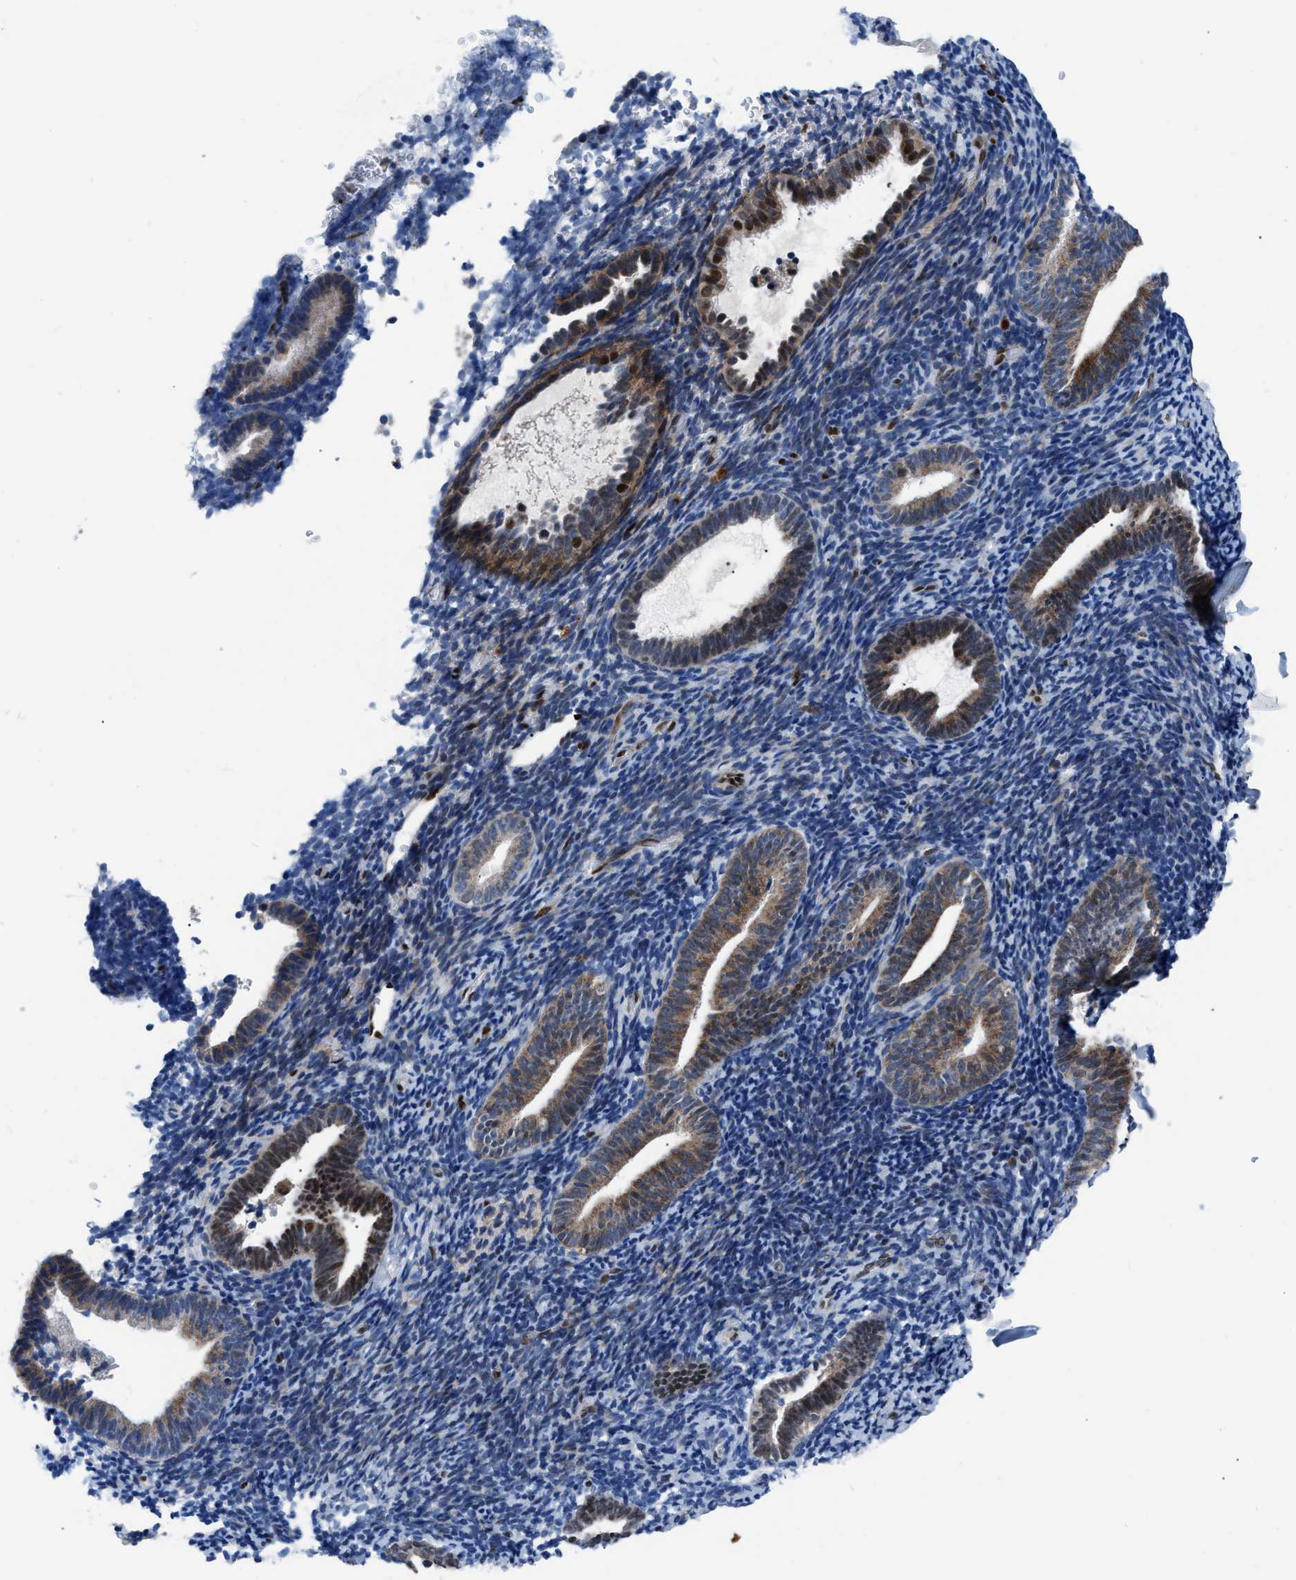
{"staining": {"intensity": "strong", "quantity": "<25%", "location": "nuclear"}, "tissue": "endometrium", "cell_type": "Cells in endometrial stroma", "image_type": "normal", "snomed": [{"axis": "morphology", "description": "Normal tissue, NOS"}, {"axis": "topography", "description": "Endometrium"}], "caption": "Approximately <25% of cells in endometrial stroma in unremarkable human endometrium exhibit strong nuclear protein staining as visualized by brown immunohistochemical staining.", "gene": "LMO2", "patient": {"sex": "female", "age": 51}}